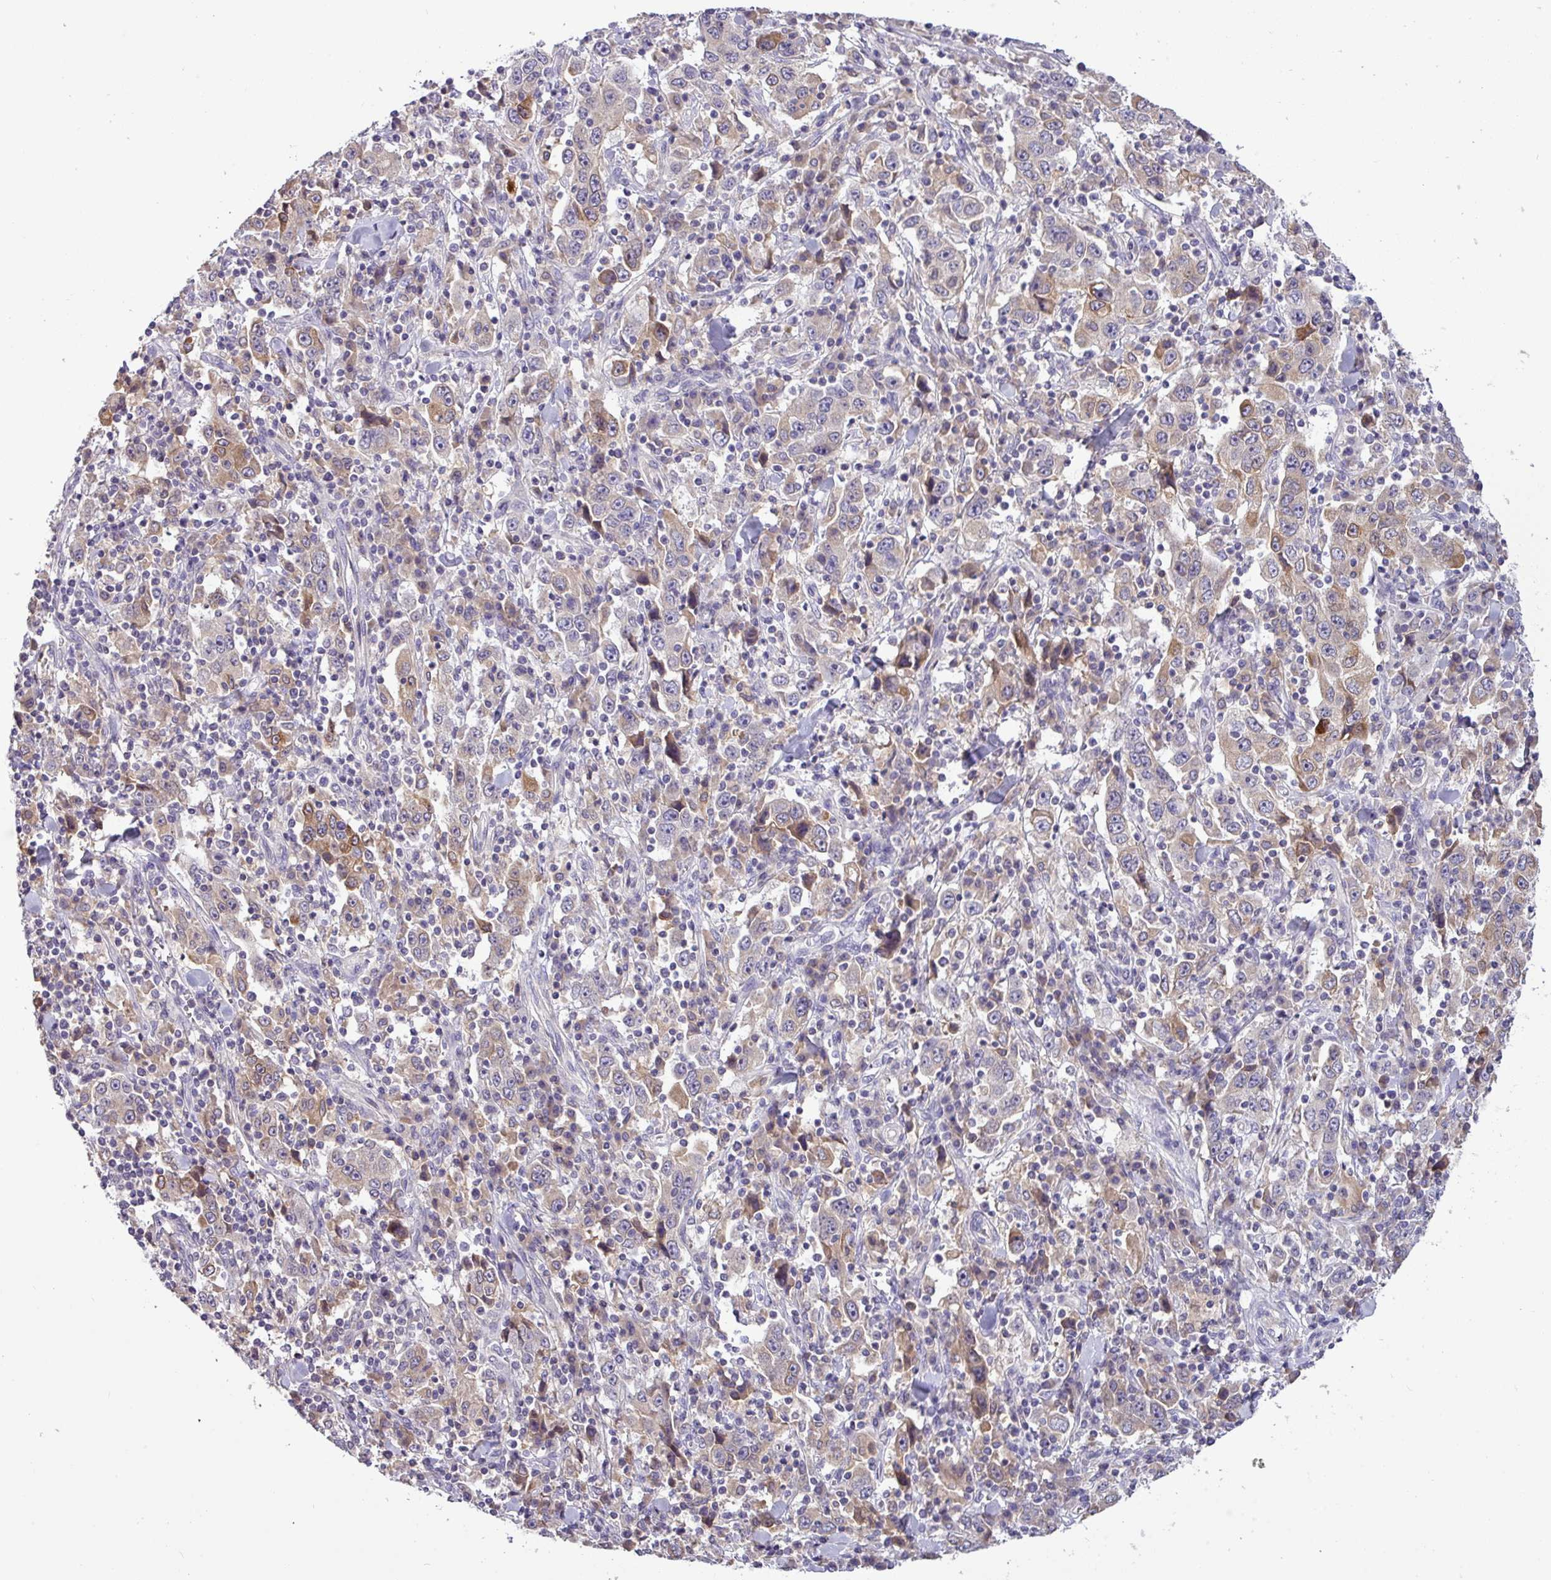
{"staining": {"intensity": "weak", "quantity": ">75%", "location": "cytoplasmic/membranous"}, "tissue": "stomach cancer", "cell_type": "Tumor cells", "image_type": "cancer", "snomed": [{"axis": "morphology", "description": "Normal tissue, NOS"}, {"axis": "morphology", "description": "Adenocarcinoma, NOS"}, {"axis": "topography", "description": "Stomach, upper"}, {"axis": "topography", "description": "Stomach"}], "caption": "Brown immunohistochemical staining in stomach cancer (adenocarcinoma) reveals weak cytoplasmic/membranous expression in about >75% of tumor cells.", "gene": "TMEM62", "patient": {"sex": "male", "age": 59}}